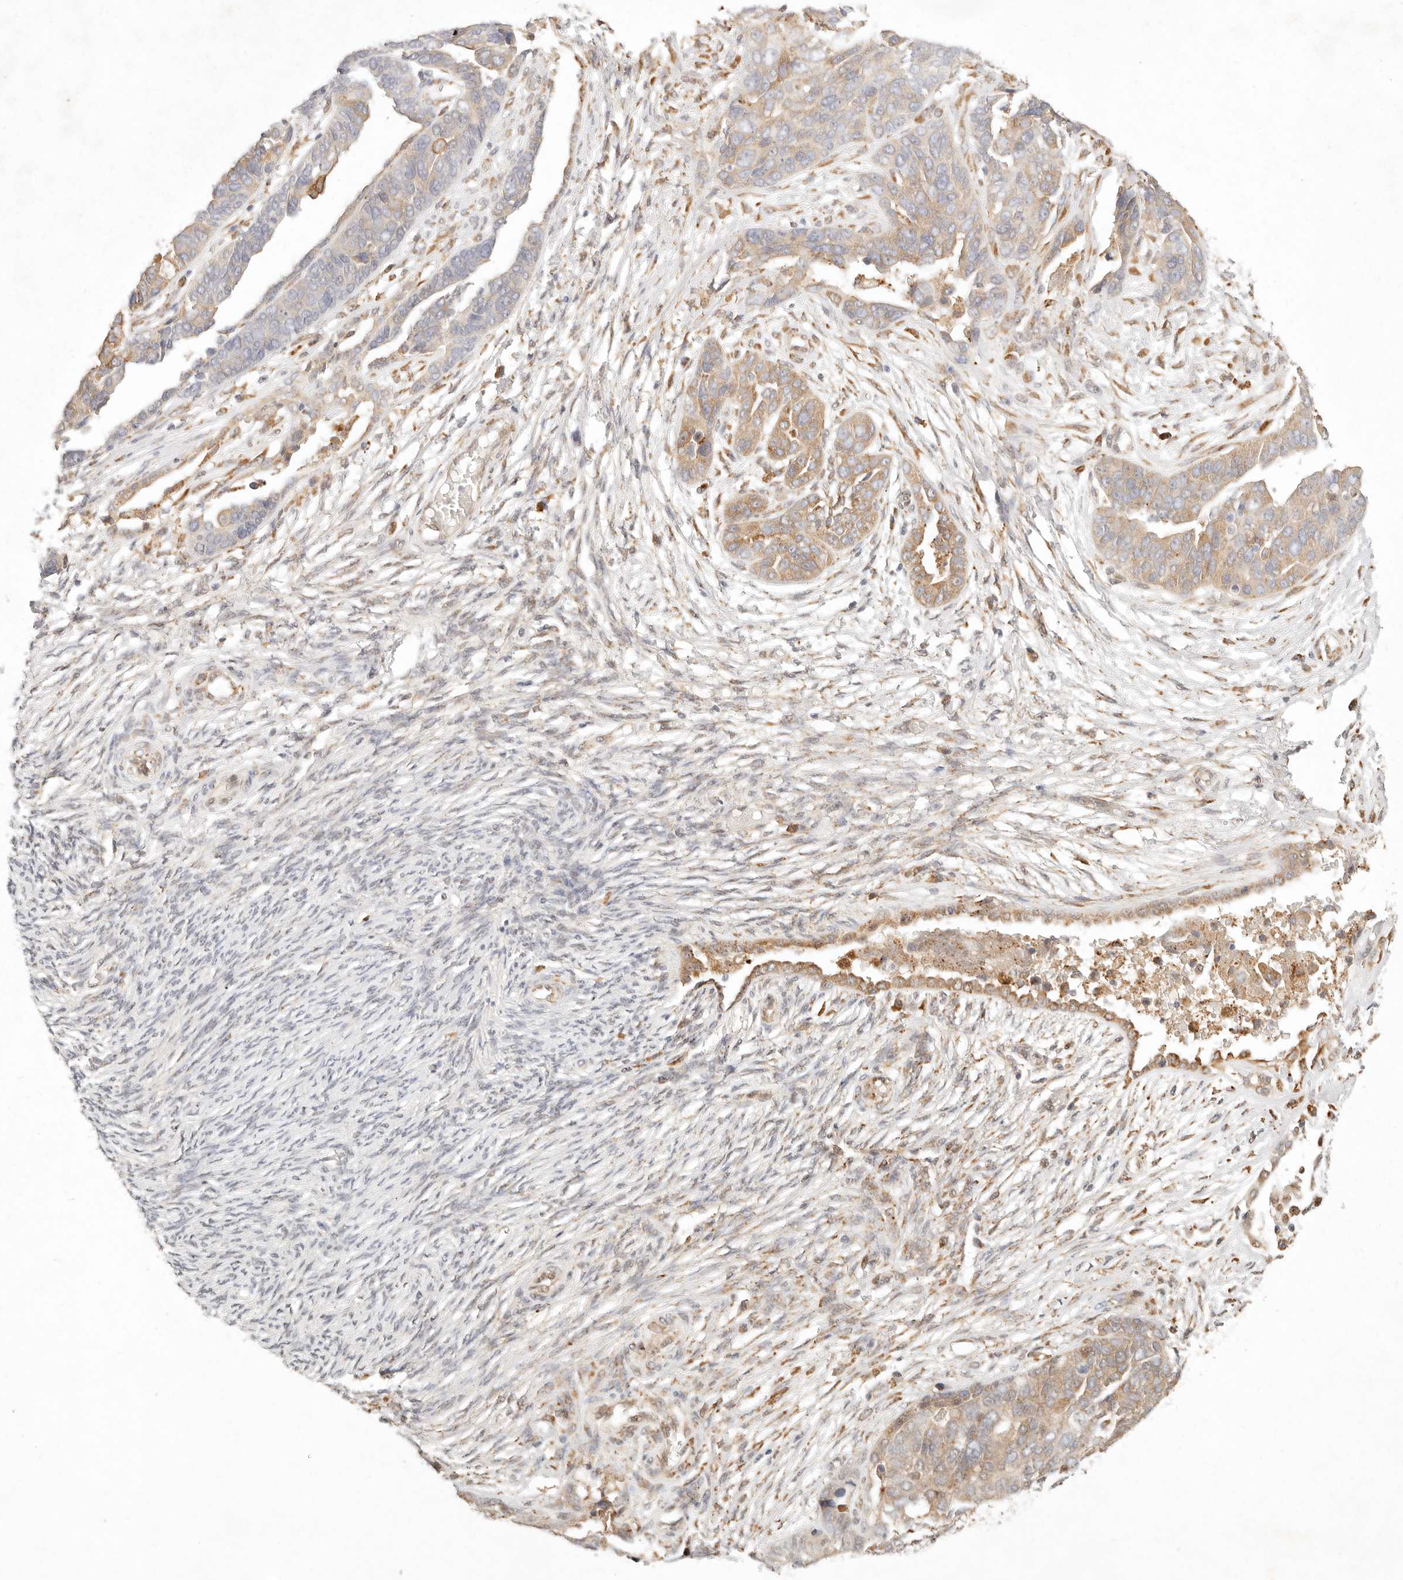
{"staining": {"intensity": "moderate", "quantity": "25%-75%", "location": "cytoplasmic/membranous"}, "tissue": "ovarian cancer", "cell_type": "Tumor cells", "image_type": "cancer", "snomed": [{"axis": "morphology", "description": "Cystadenocarcinoma, serous, NOS"}, {"axis": "topography", "description": "Ovary"}], "caption": "The histopathology image shows immunohistochemical staining of ovarian cancer (serous cystadenocarcinoma). There is moderate cytoplasmic/membranous positivity is present in approximately 25%-75% of tumor cells. (DAB (3,3'-diaminobenzidine) IHC with brightfield microscopy, high magnification).", "gene": "C1orf127", "patient": {"sex": "female", "age": 44}}